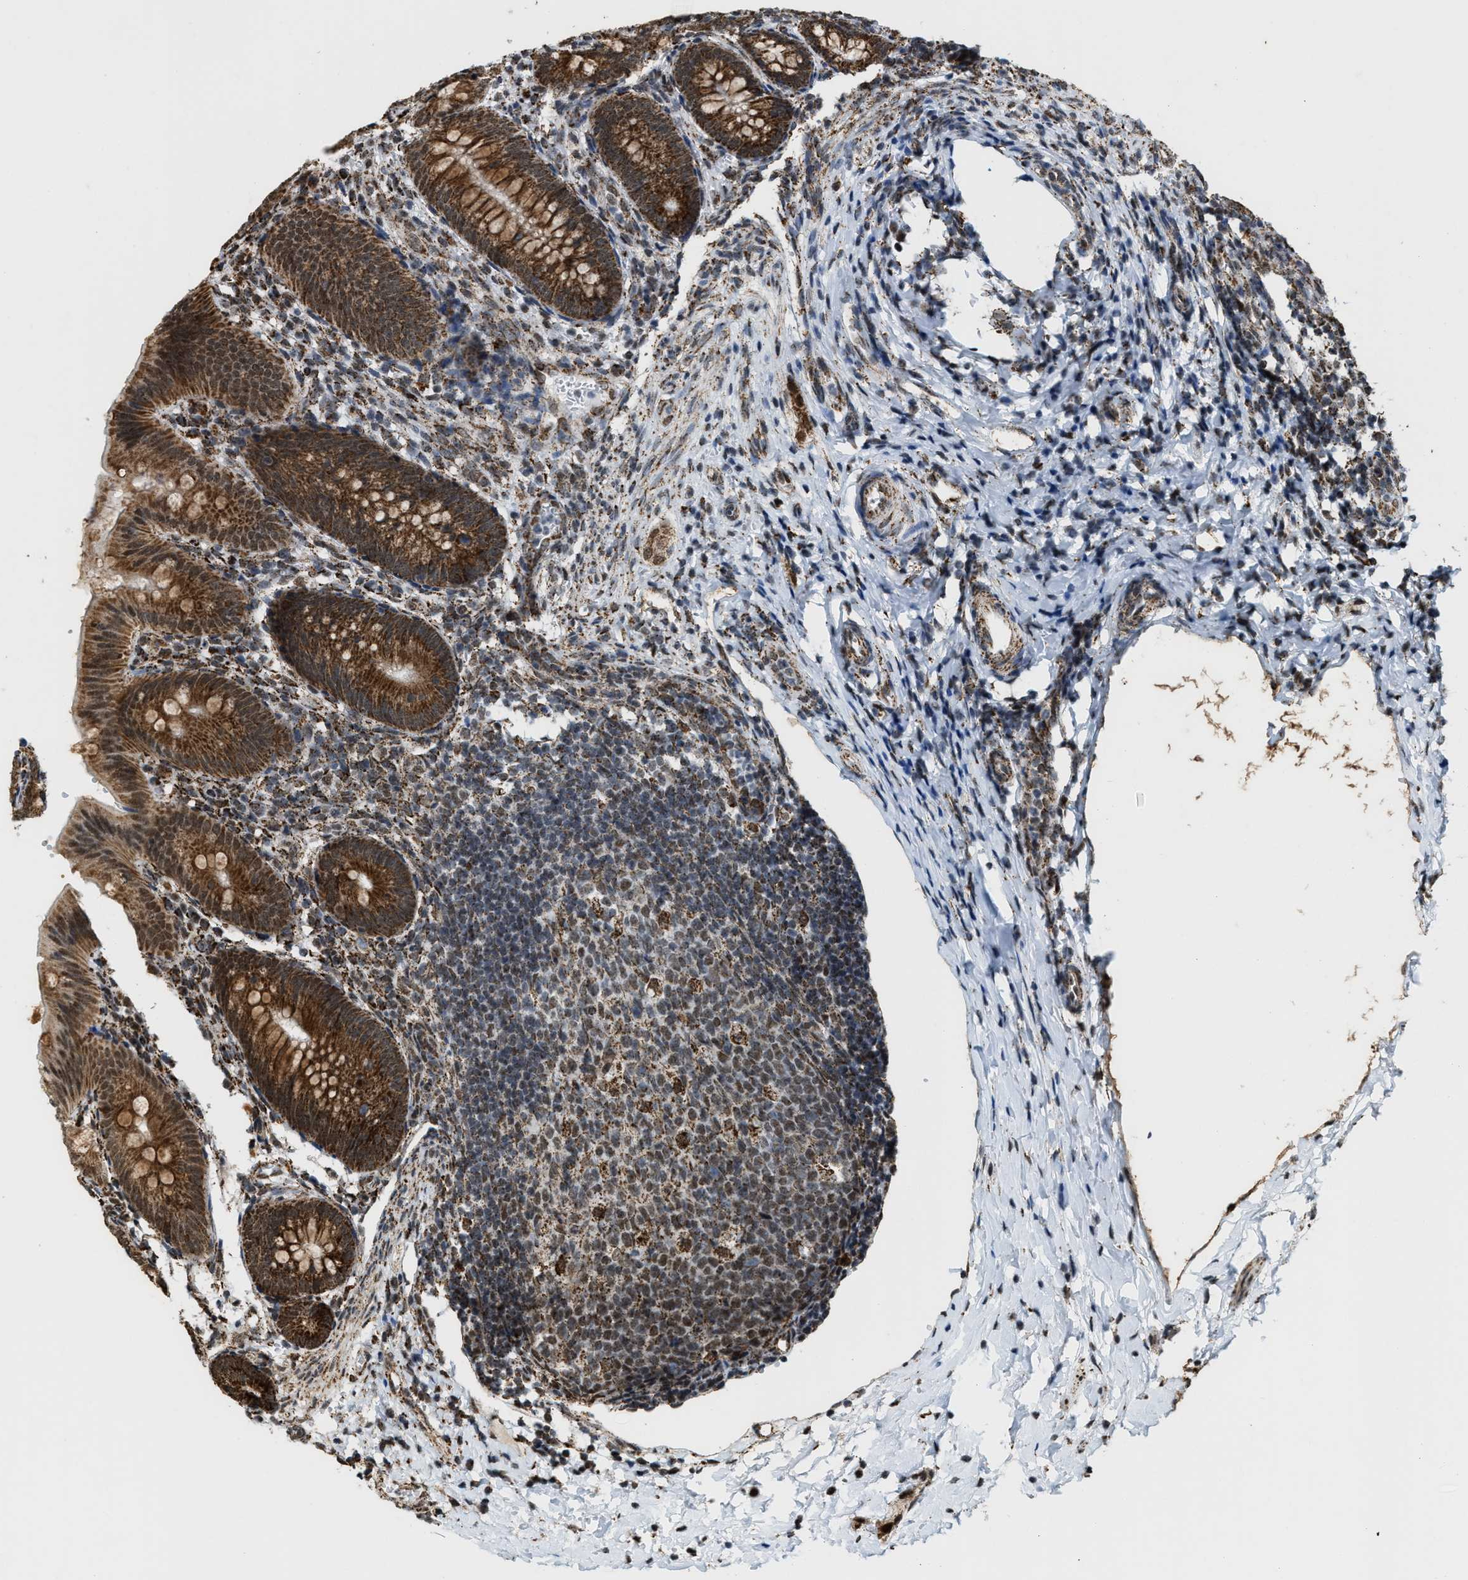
{"staining": {"intensity": "strong", "quantity": ">75%", "location": "cytoplasmic/membranous,nuclear"}, "tissue": "appendix", "cell_type": "Glandular cells", "image_type": "normal", "snomed": [{"axis": "morphology", "description": "Normal tissue, NOS"}, {"axis": "topography", "description": "Appendix"}], "caption": "This histopathology image shows immunohistochemistry (IHC) staining of unremarkable human appendix, with high strong cytoplasmic/membranous,nuclear staining in about >75% of glandular cells.", "gene": "HIBADH", "patient": {"sex": "male", "age": 1}}